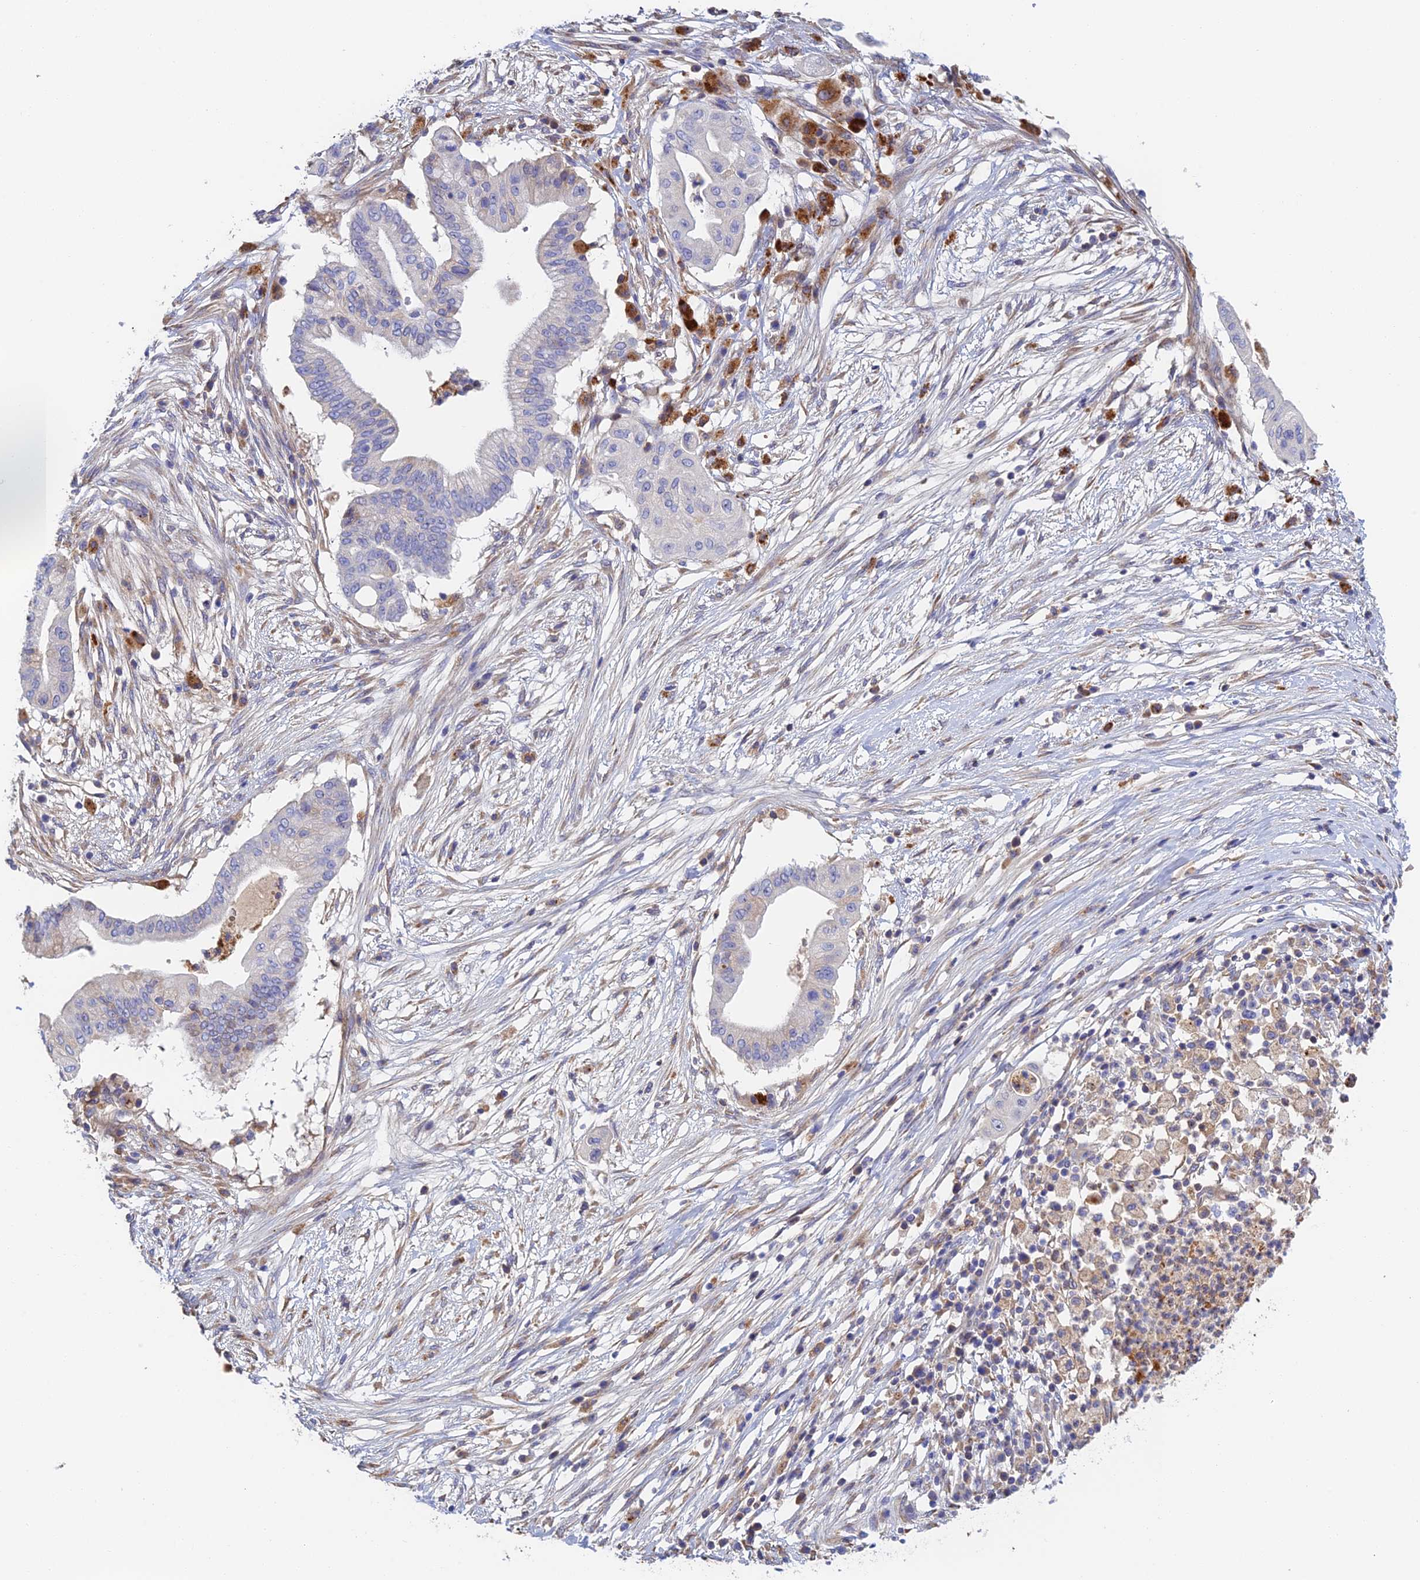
{"staining": {"intensity": "negative", "quantity": "none", "location": "none"}, "tissue": "pancreatic cancer", "cell_type": "Tumor cells", "image_type": "cancer", "snomed": [{"axis": "morphology", "description": "Adenocarcinoma, NOS"}, {"axis": "topography", "description": "Pancreas"}], "caption": "Tumor cells show no significant positivity in pancreatic cancer. The staining was performed using DAB to visualize the protein expression in brown, while the nuclei were stained in blue with hematoxylin (Magnification: 20x).", "gene": "RPGRIP1L", "patient": {"sex": "male", "age": 68}}